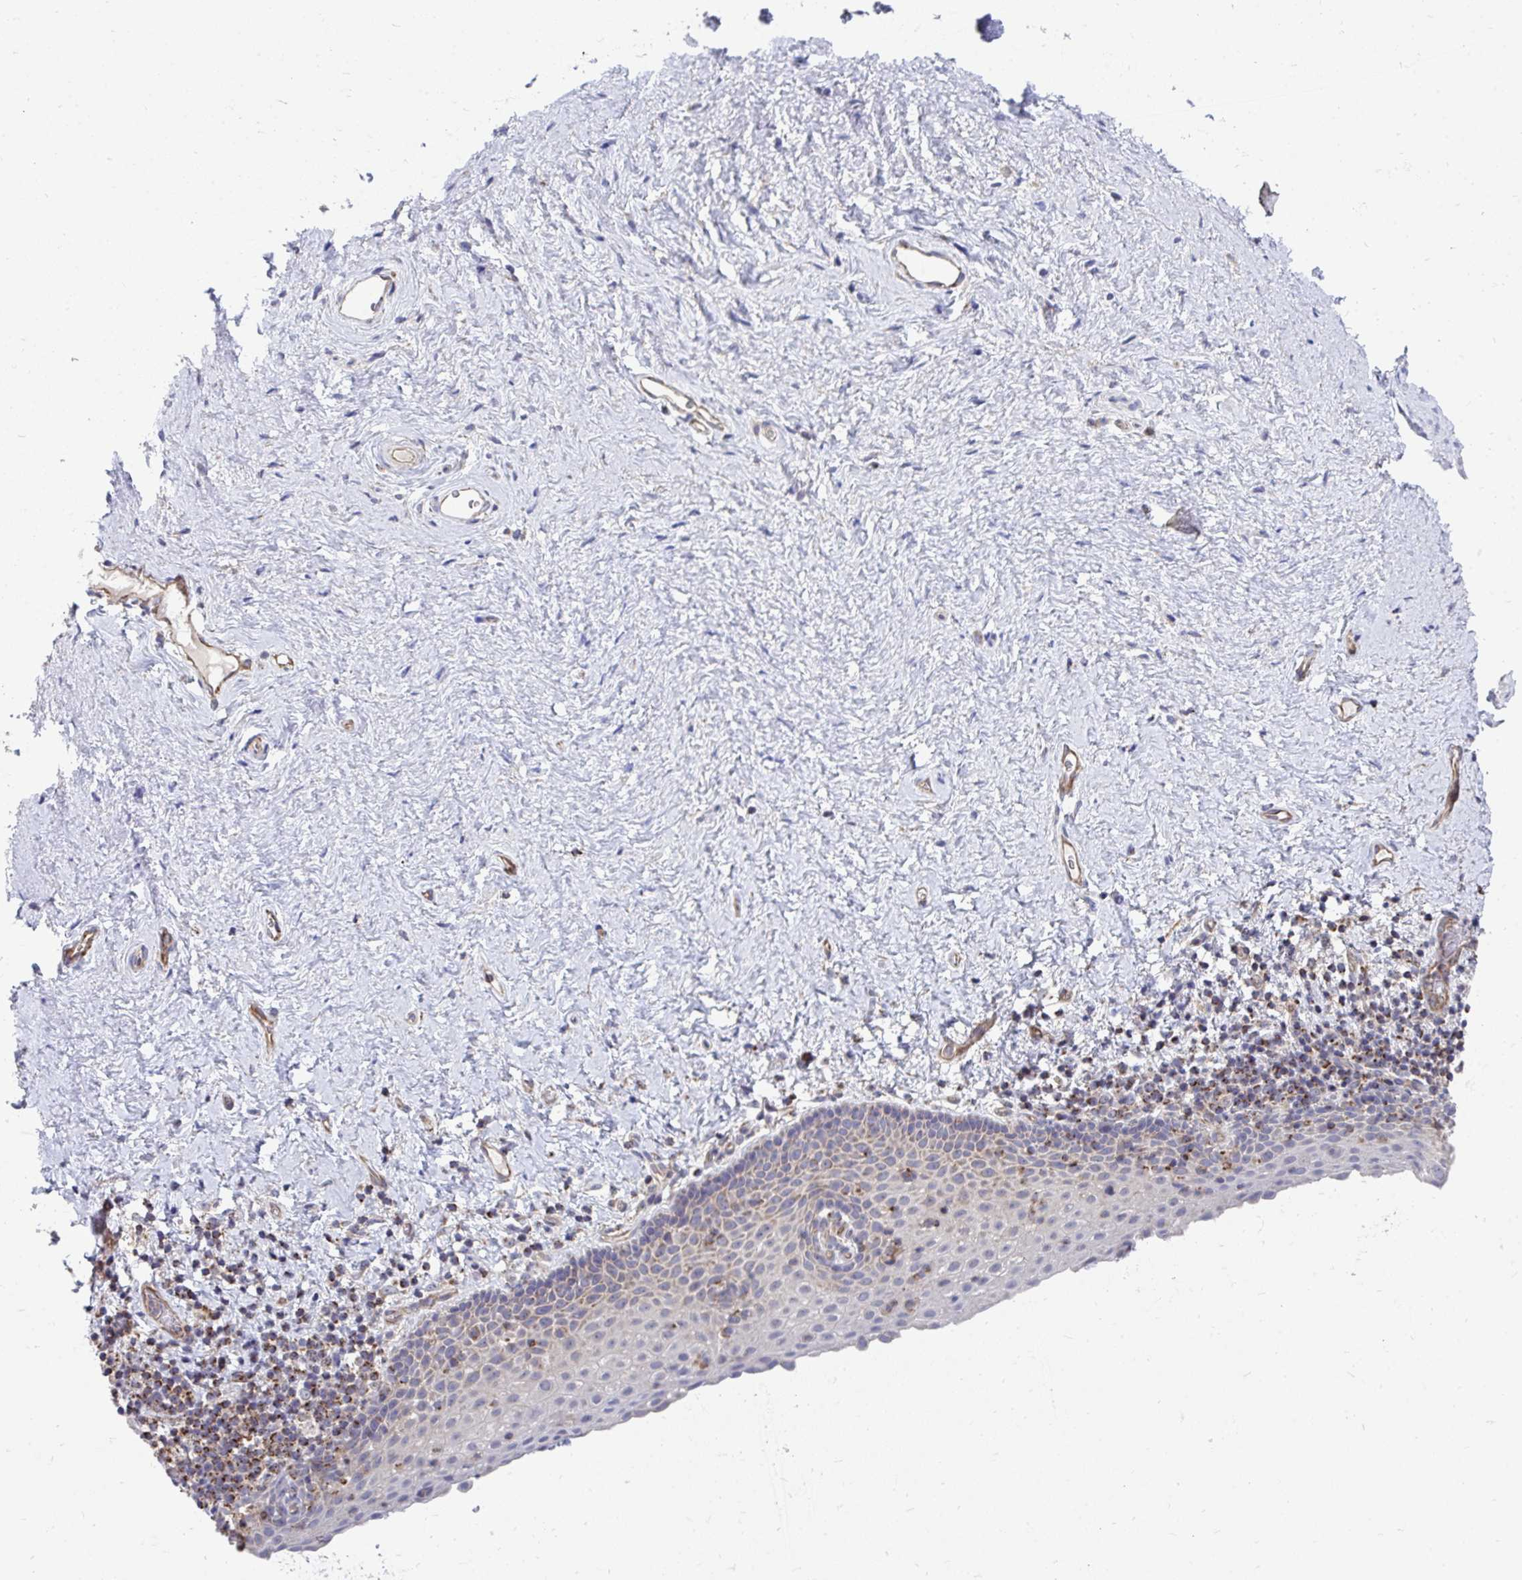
{"staining": {"intensity": "weak", "quantity": "<25%", "location": "cytoplasmic/membranous"}, "tissue": "vagina", "cell_type": "Squamous epithelial cells", "image_type": "normal", "snomed": [{"axis": "morphology", "description": "Normal tissue, NOS"}, {"axis": "topography", "description": "Vagina"}], "caption": "High power microscopy histopathology image of an immunohistochemistry (IHC) image of unremarkable vagina, revealing no significant expression in squamous epithelial cells. (DAB (3,3'-diaminobenzidine) immunohistochemistry (IHC) with hematoxylin counter stain).", "gene": "FHIP1B", "patient": {"sex": "female", "age": 61}}